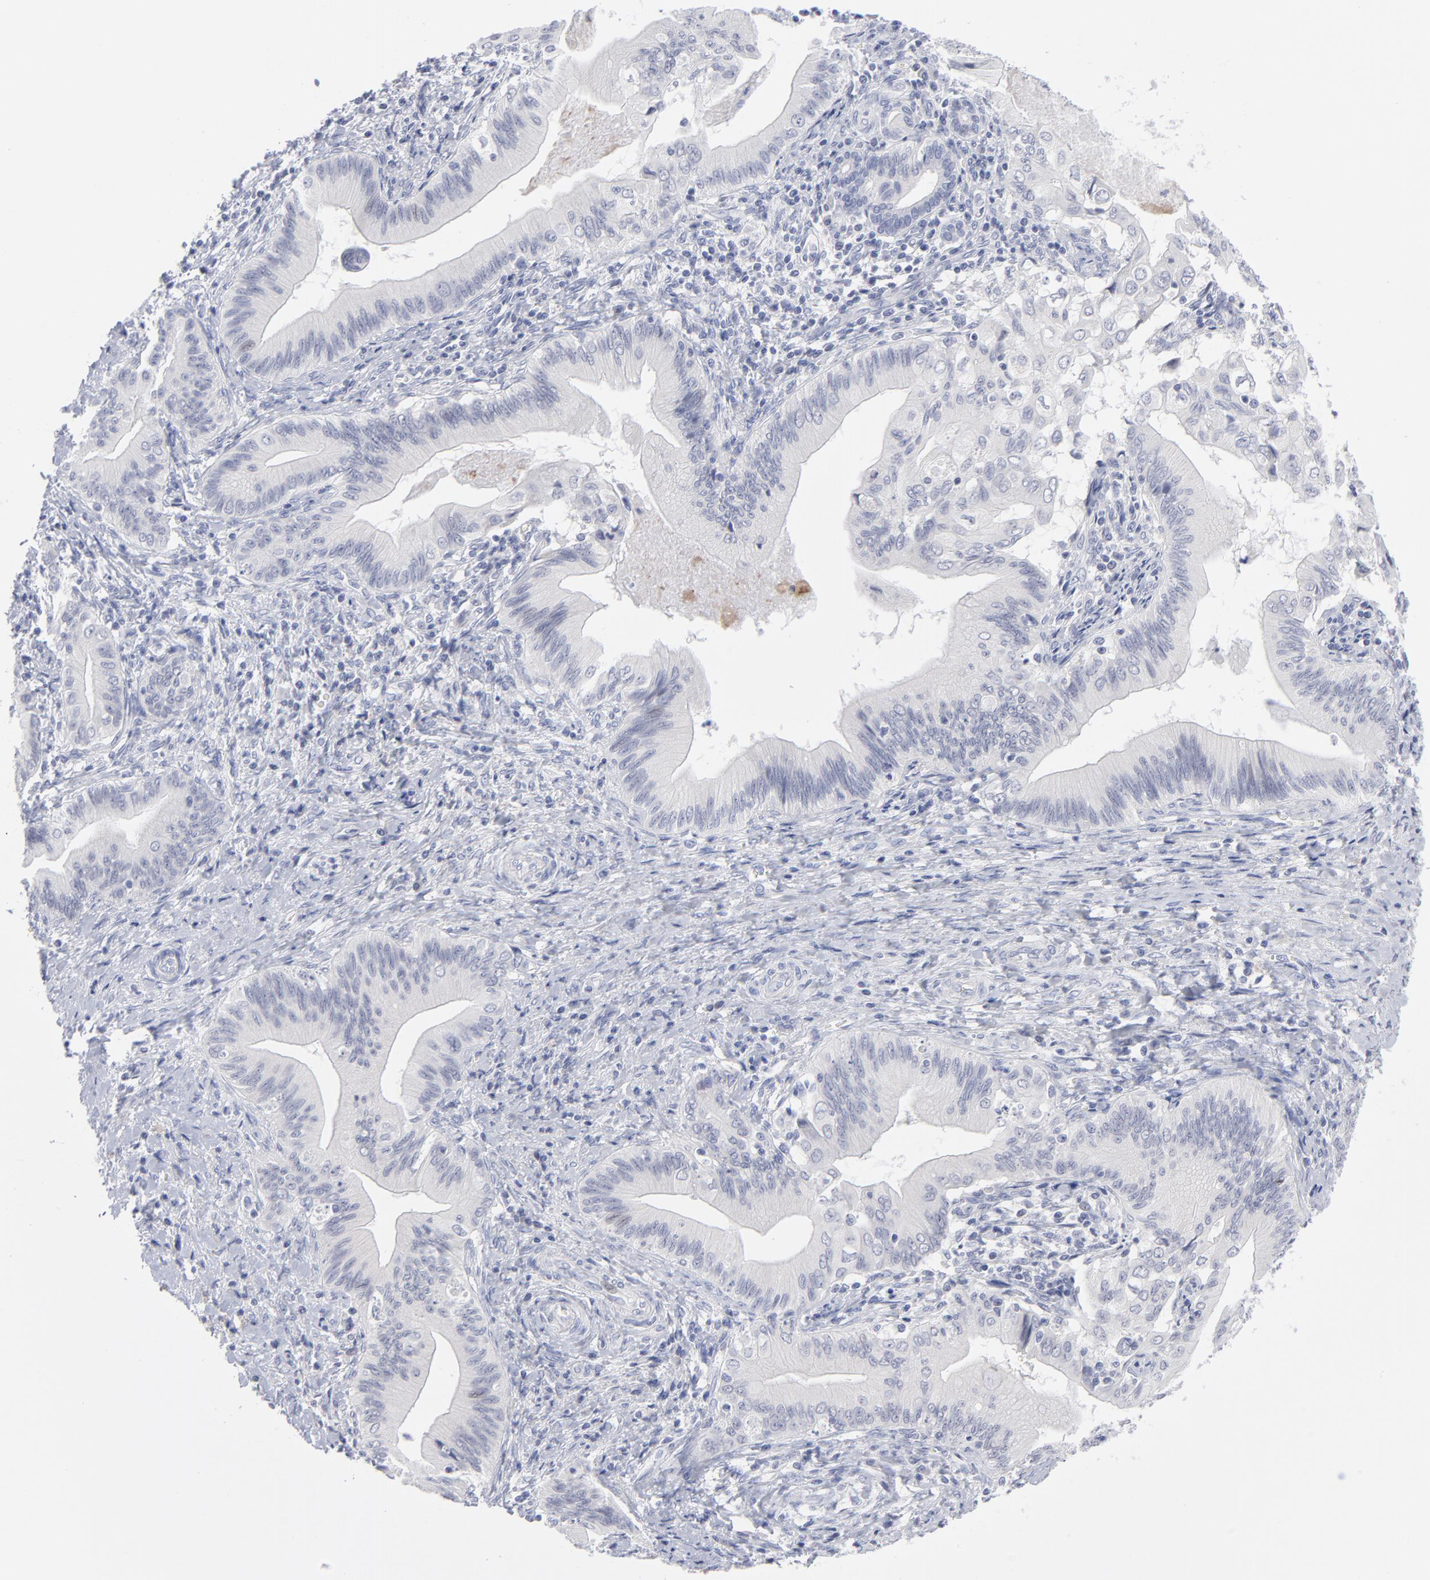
{"staining": {"intensity": "negative", "quantity": "none", "location": "none"}, "tissue": "liver cancer", "cell_type": "Tumor cells", "image_type": "cancer", "snomed": [{"axis": "morphology", "description": "Cholangiocarcinoma"}, {"axis": "topography", "description": "Liver"}], "caption": "Tumor cells show no significant protein expression in liver cholangiocarcinoma.", "gene": "RPS24", "patient": {"sex": "male", "age": 58}}